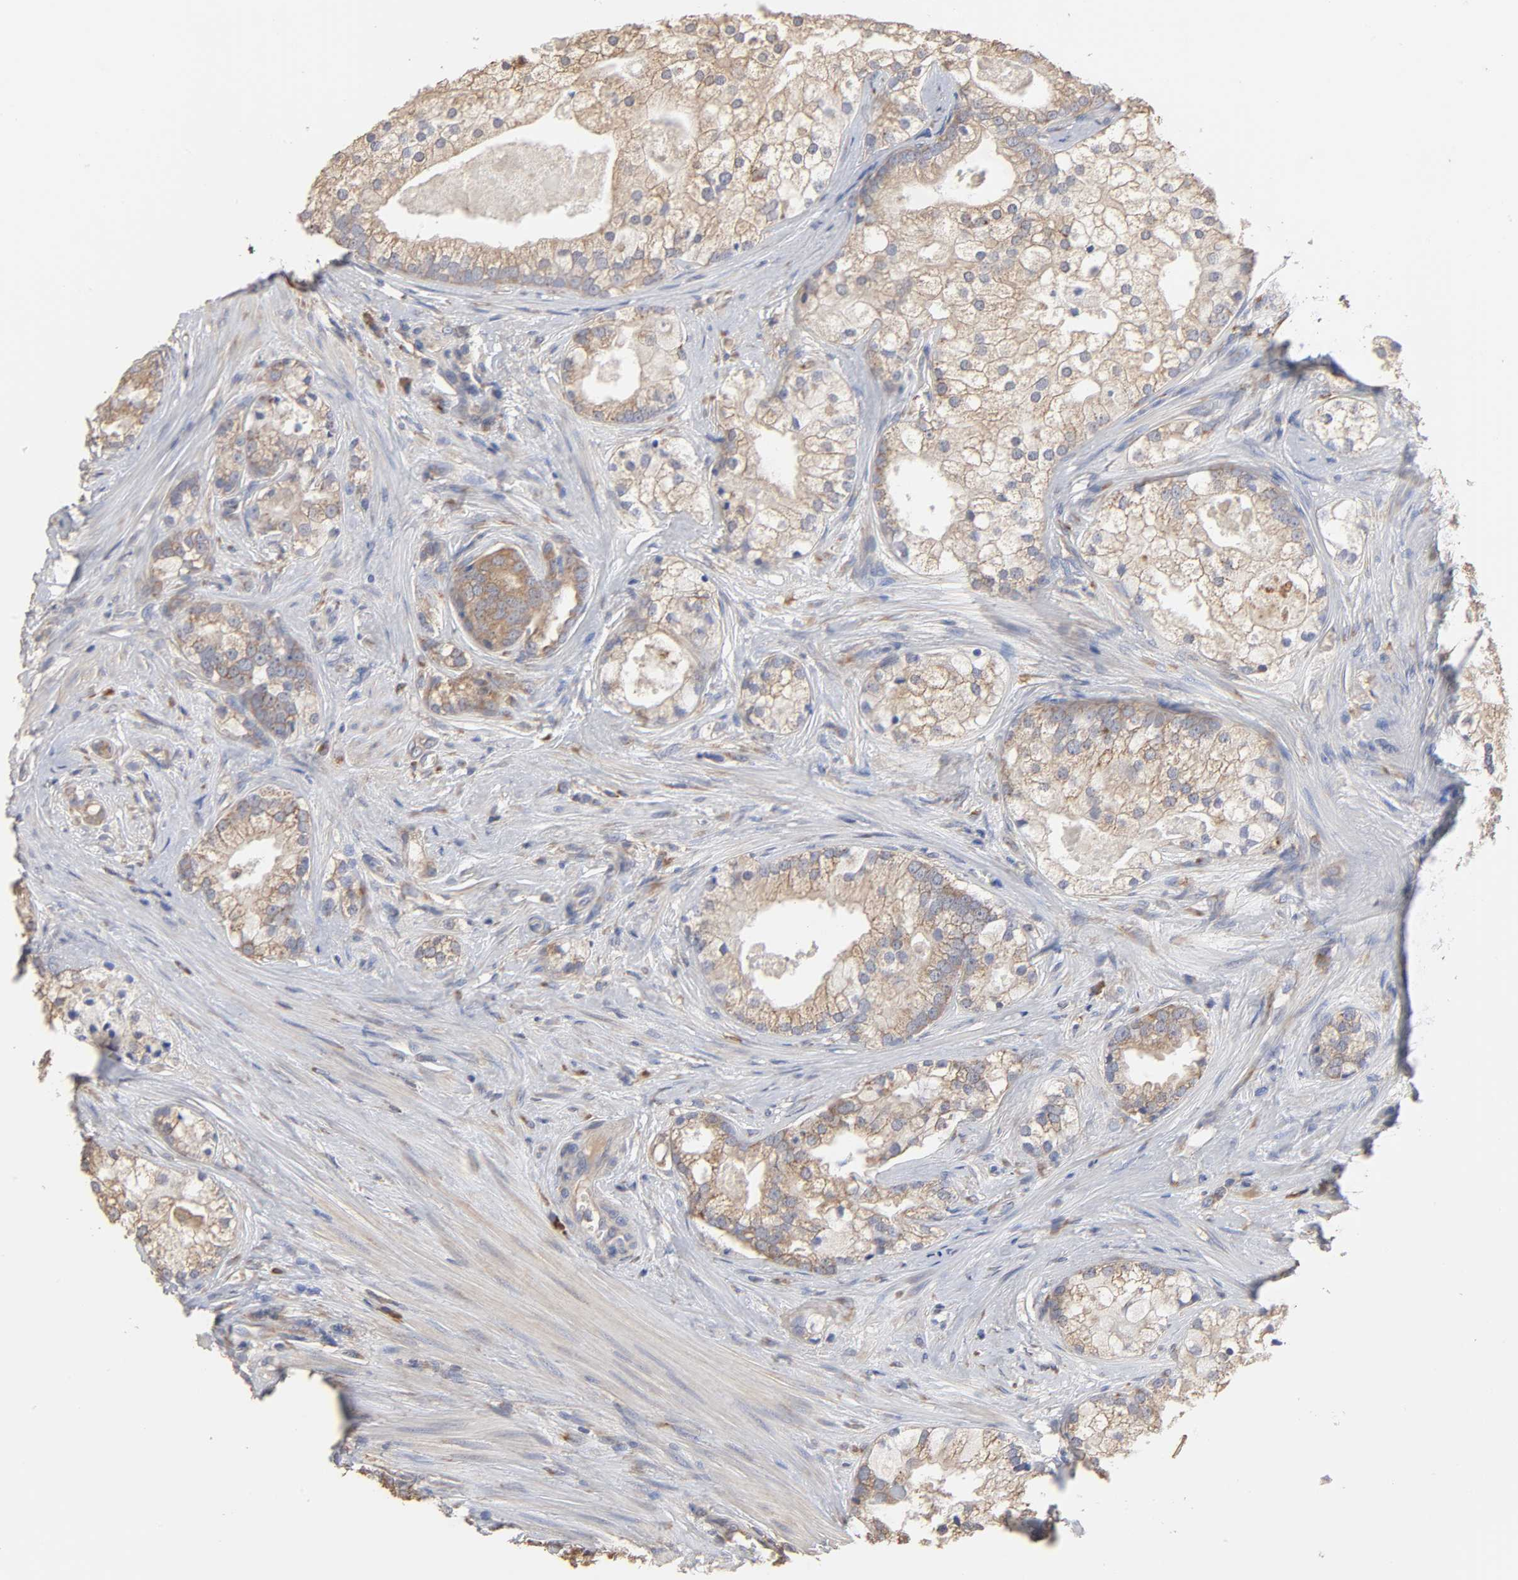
{"staining": {"intensity": "weak", "quantity": ">75%", "location": "cytoplasmic/membranous"}, "tissue": "prostate cancer", "cell_type": "Tumor cells", "image_type": "cancer", "snomed": [{"axis": "morphology", "description": "Adenocarcinoma, Low grade"}, {"axis": "topography", "description": "Prostate"}], "caption": "Approximately >75% of tumor cells in prostate adenocarcinoma (low-grade) exhibit weak cytoplasmic/membranous protein staining as visualized by brown immunohistochemical staining.", "gene": "EIF4G2", "patient": {"sex": "male", "age": 58}}